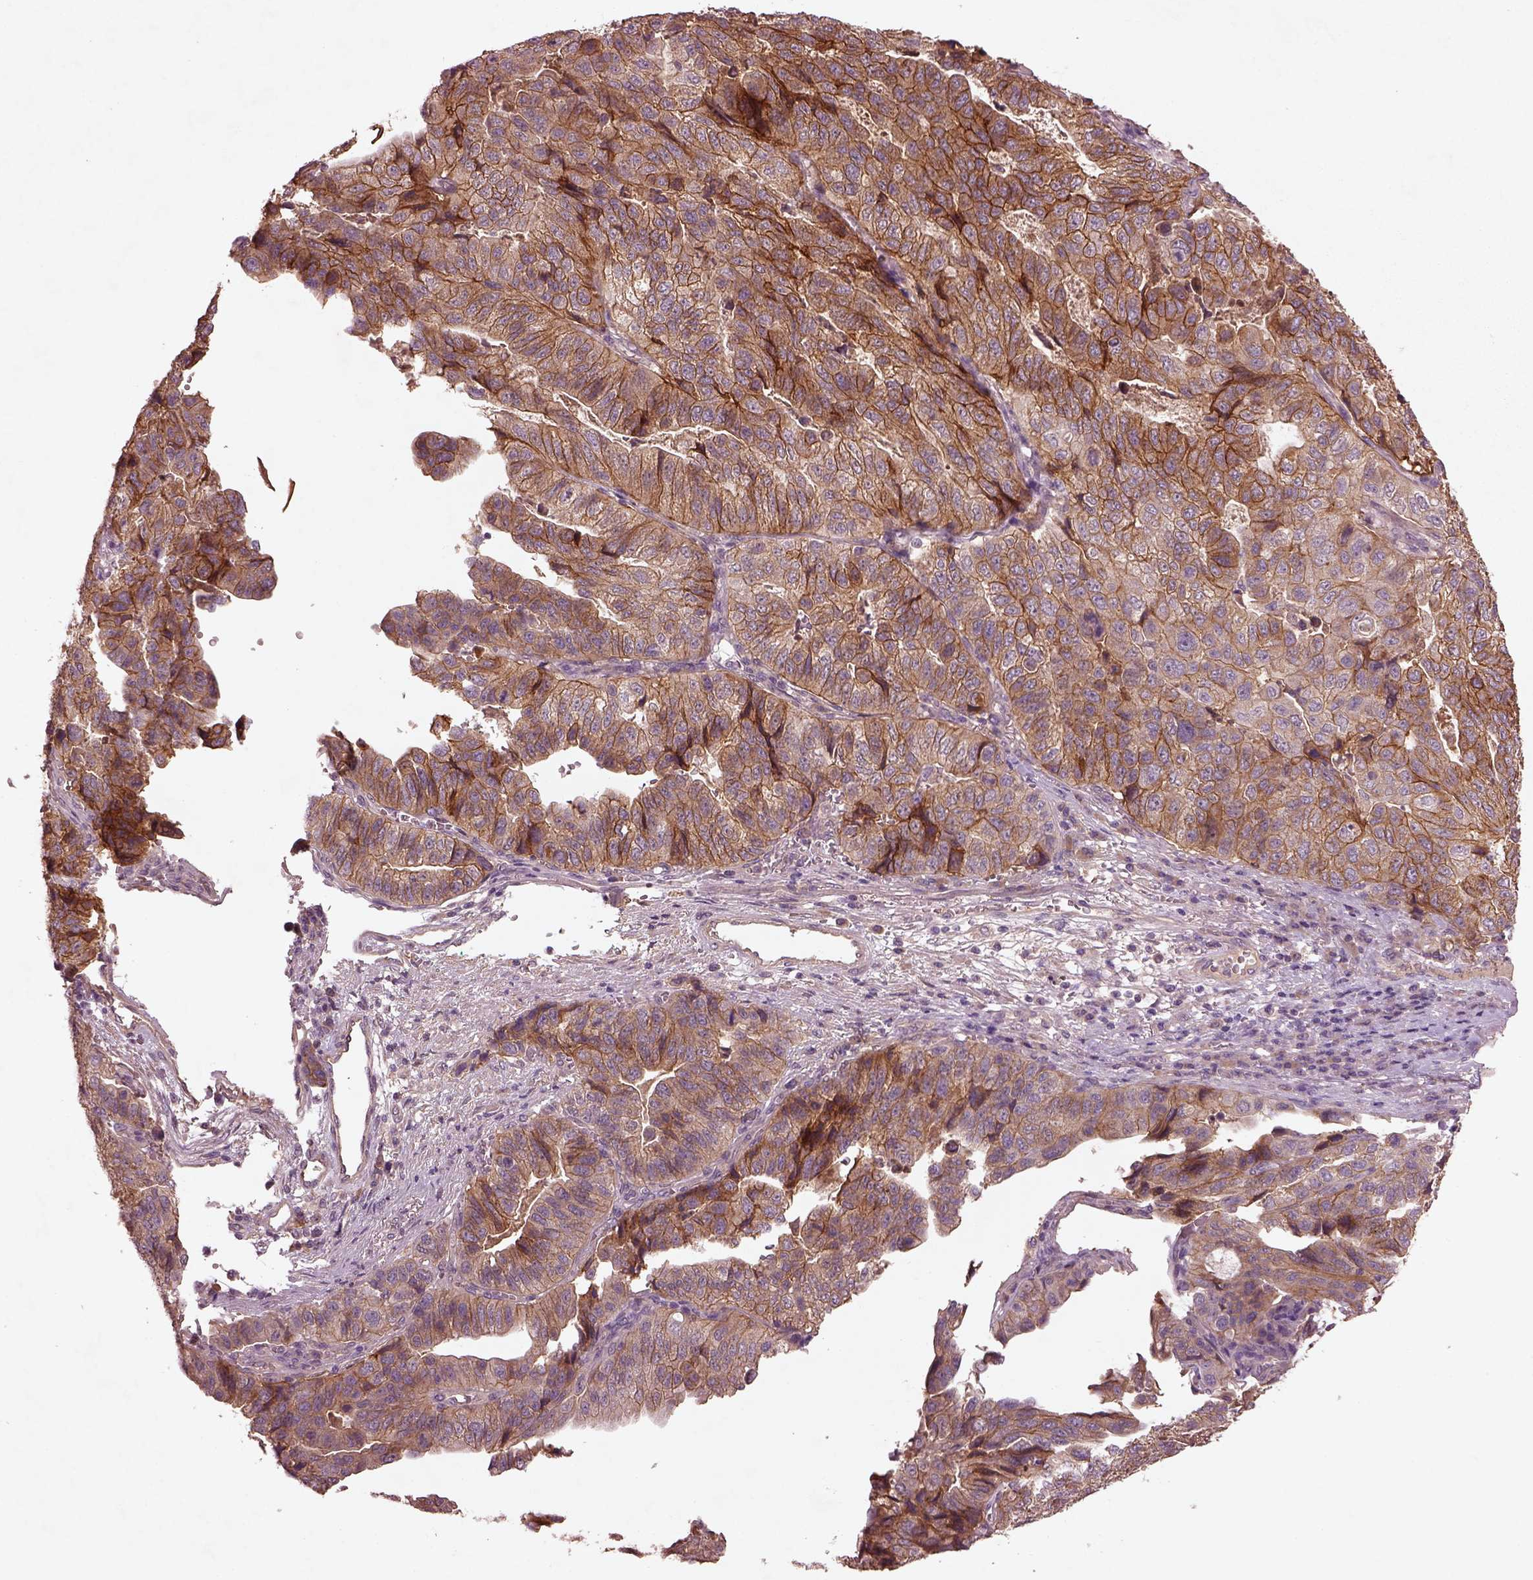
{"staining": {"intensity": "strong", "quantity": ">75%", "location": "cytoplasmic/membranous"}, "tissue": "stomach cancer", "cell_type": "Tumor cells", "image_type": "cancer", "snomed": [{"axis": "morphology", "description": "Adenocarcinoma, NOS"}, {"axis": "topography", "description": "Stomach, upper"}], "caption": "Adenocarcinoma (stomach) stained for a protein reveals strong cytoplasmic/membranous positivity in tumor cells.", "gene": "FAM234A", "patient": {"sex": "female", "age": 67}}